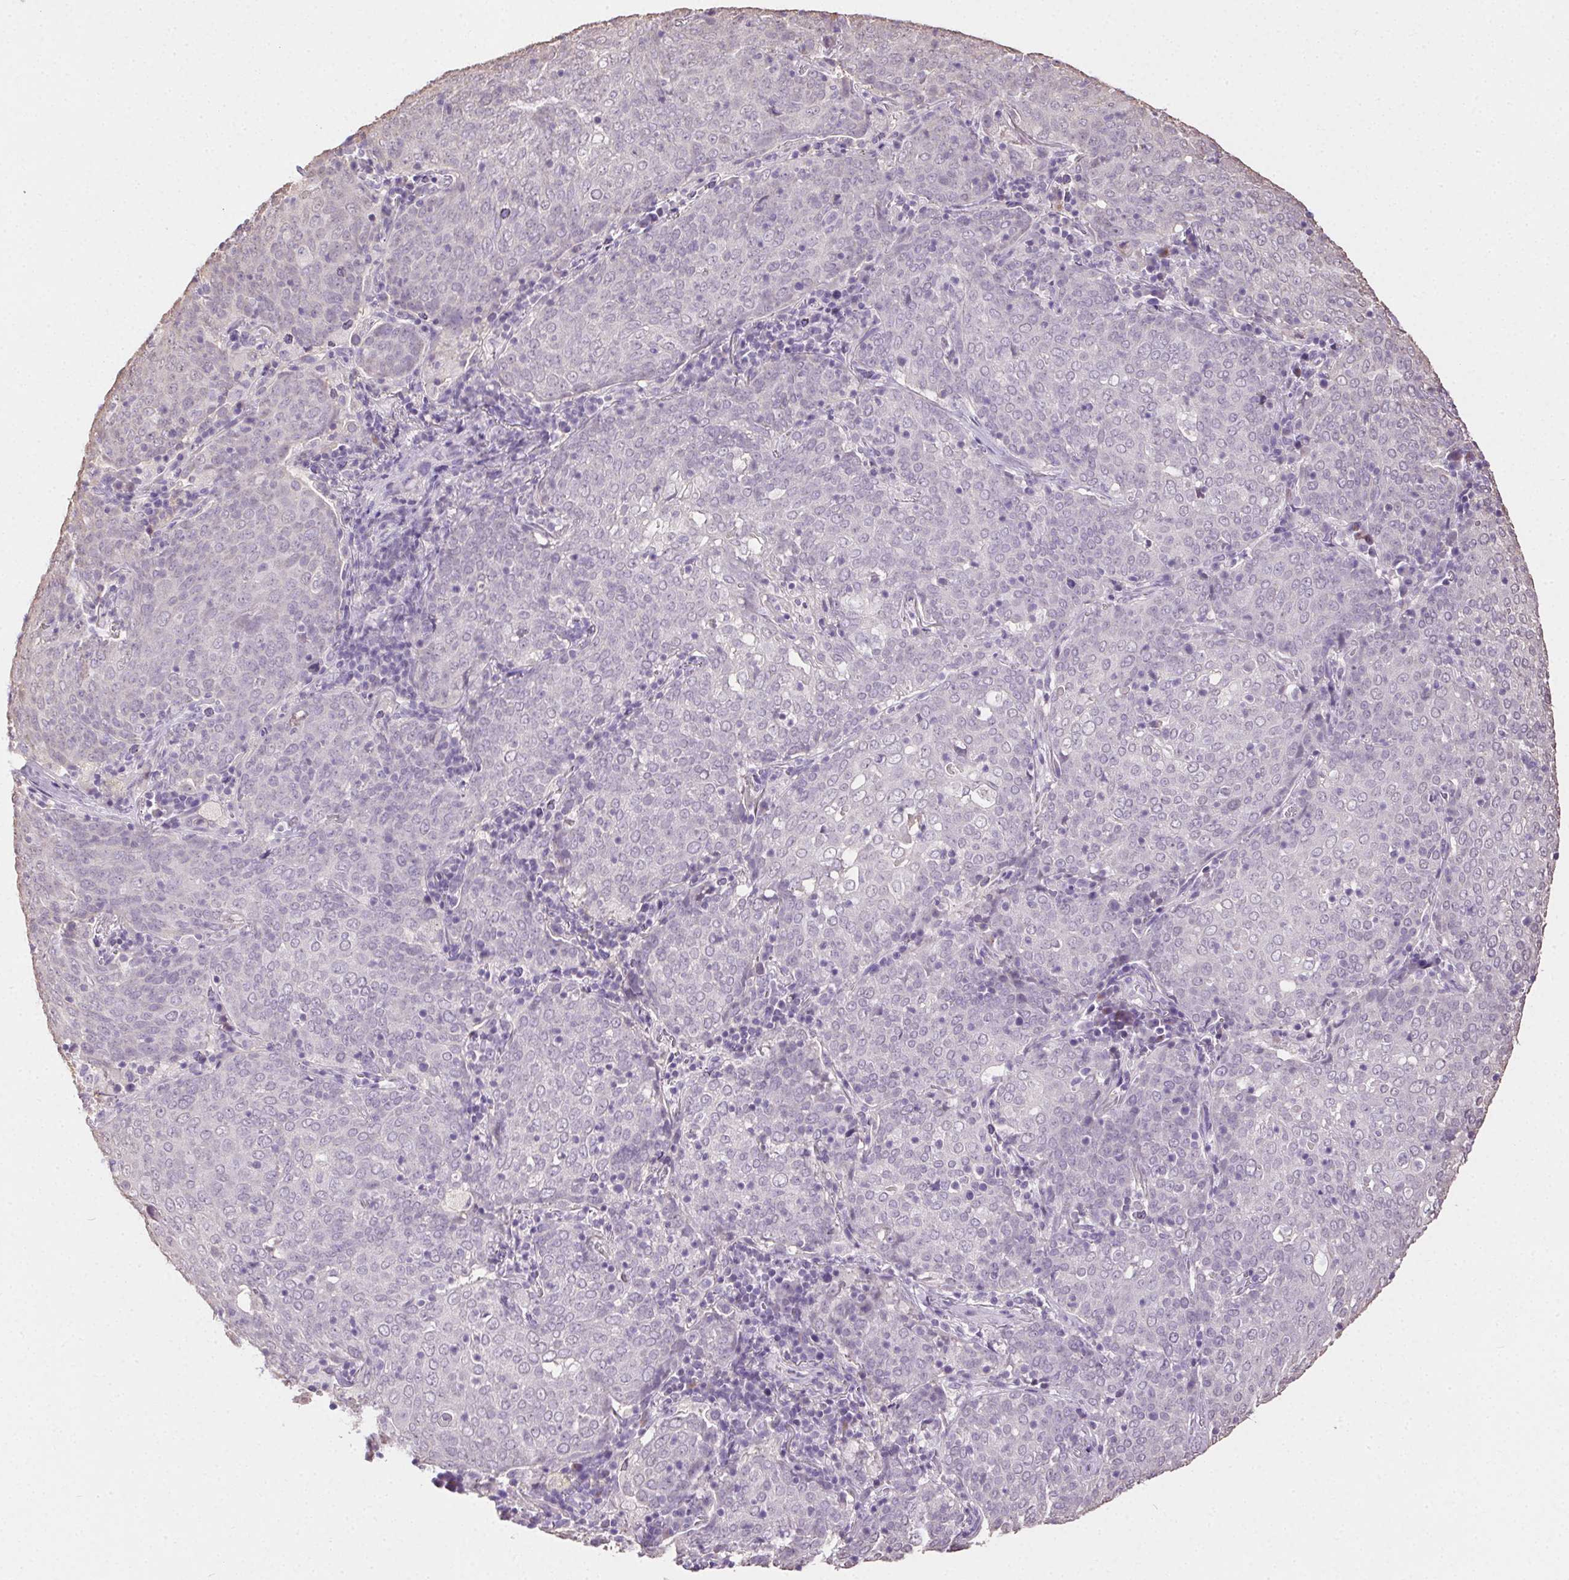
{"staining": {"intensity": "negative", "quantity": "none", "location": "none"}, "tissue": "lung cancer", "cell_type": "Tumor cells", "image_type": "cancer", "snomed": [{"axis": "morphology", "description": "Squamous cell carcinoma, NOS"}, {"axis": "topography", "description": "Lung"}], "caption": "This is an immunohistochemistry (IHC) photomicrograph of human squamous cell carcinoma (lung). There is no expression in tumor cells.", "gene": "SYCE2", "patient": {"sex": "male", "age": 82}}